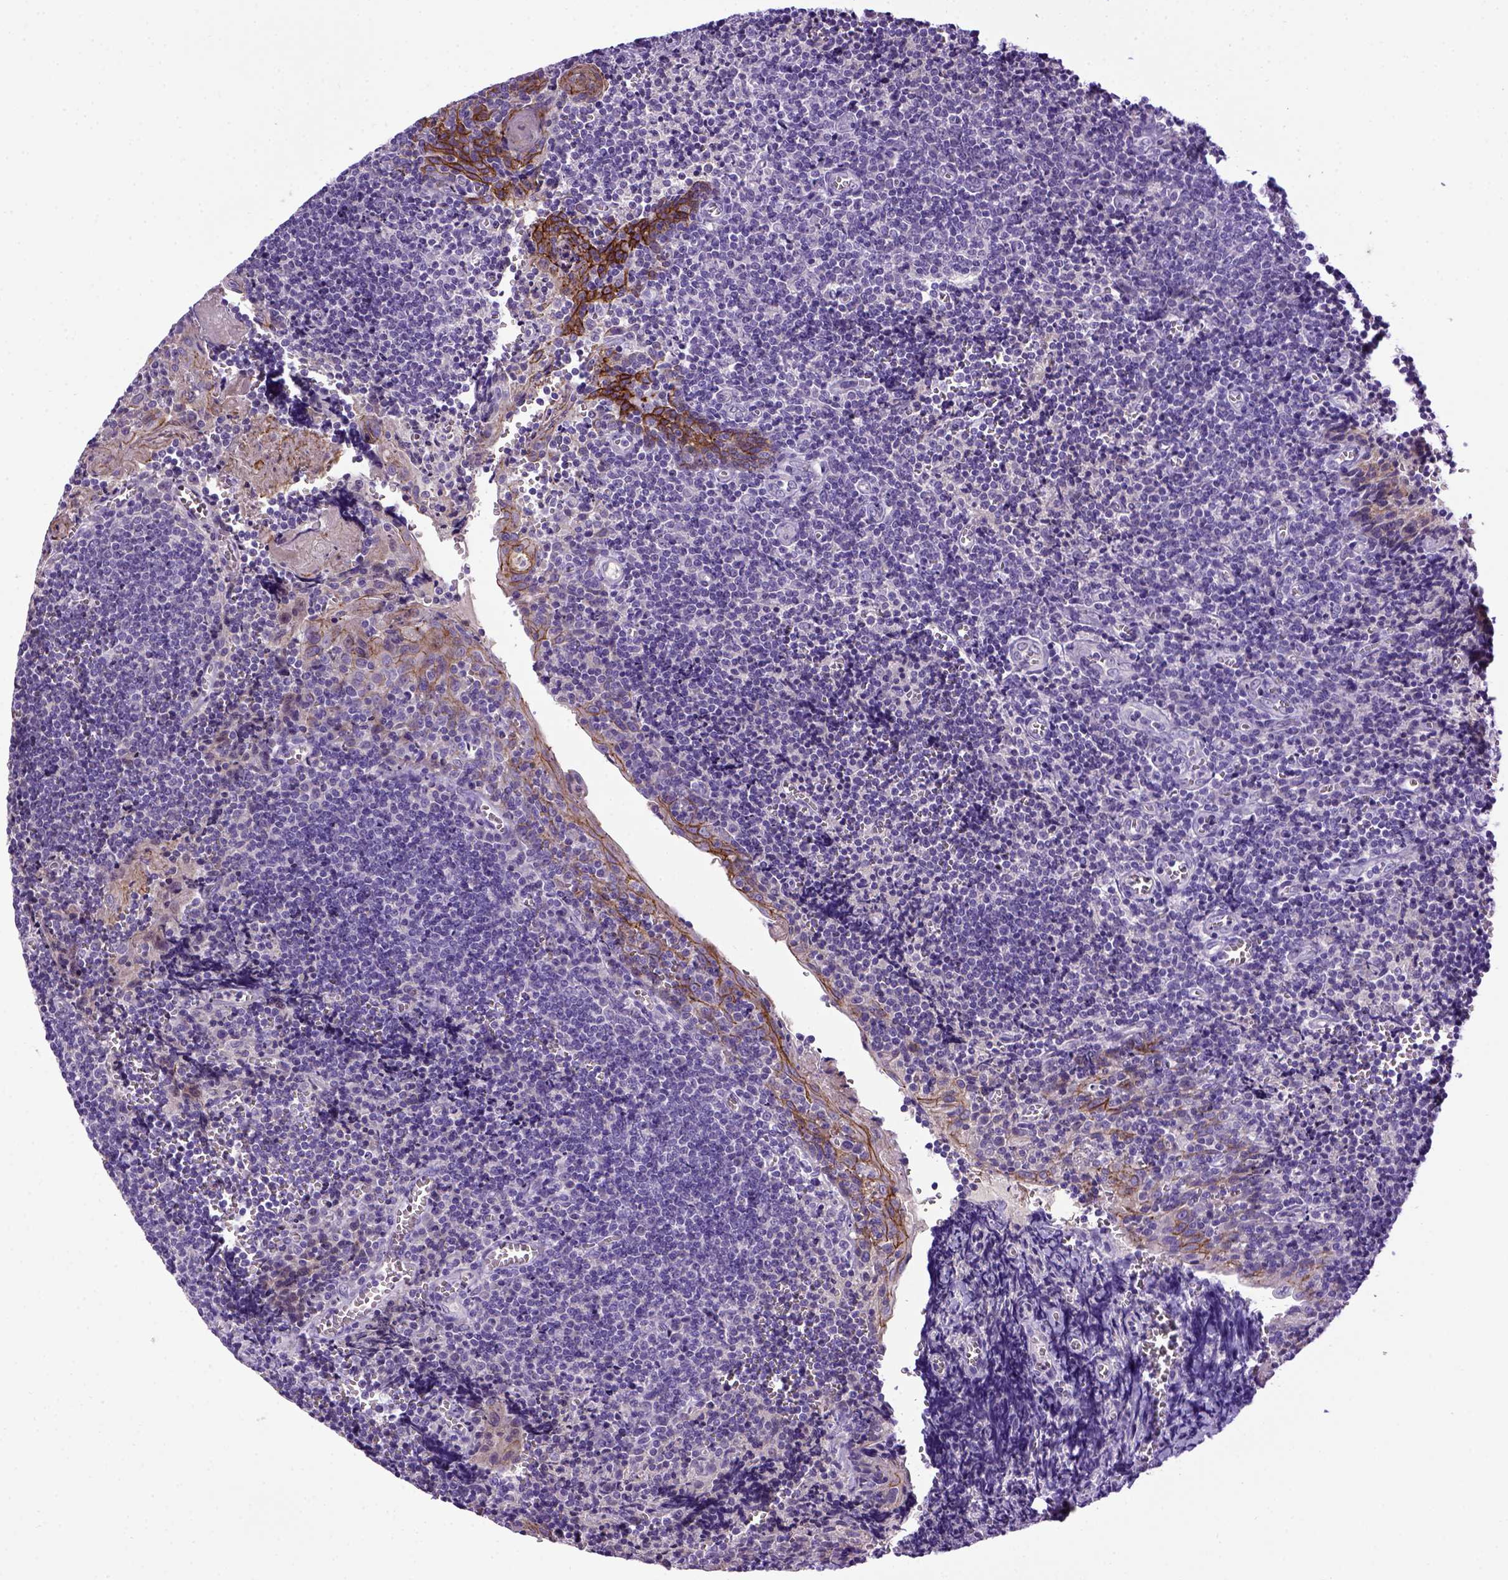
{"staining": {"intensity": "negative", "quantity": "none", "location": "none"}, "tissue": "tonsil", "cell_type": "Germinal center cells", "image_type": "normal", "snomed": [{"axis": "morphology", "description": "Normal tissue, NOS"}, {"axis": "morphology", "description": "Inflammation, NOS"}, {"axis": "topography", "description": "Tonsil"}], "caption": "The image shows no staining of germinal center cells in unremarkable tonsil.", "gene": "CDH1", "patient": {"sex": "female", "age": 31}}